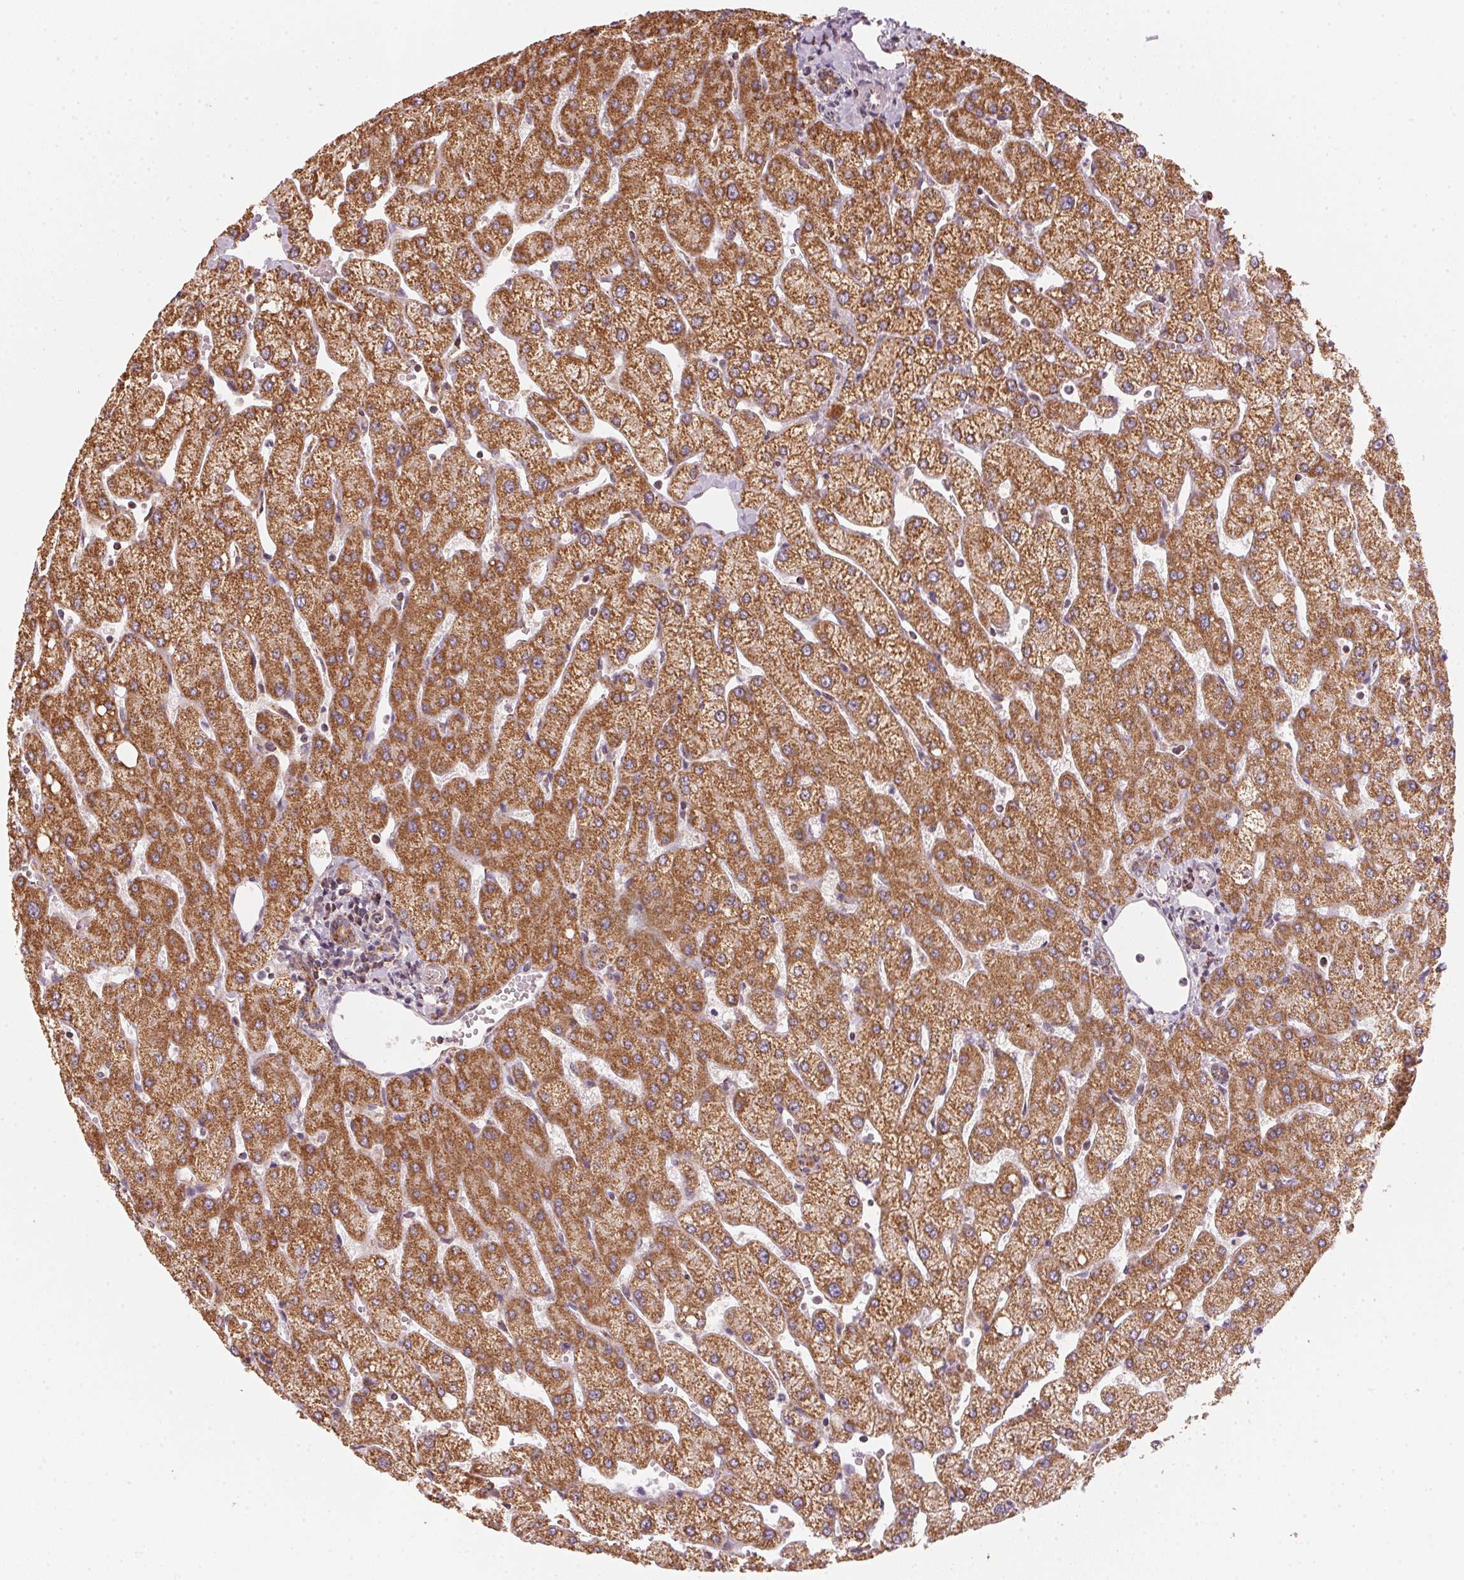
{"staining": {"intensity": "moderate", "quantity": ">75%", "location": "cytoplasmic/membranous"}, "tissue": "liver", "cell_type": "Cholangiocytes", "image_type": "normal", "snomed": [{"axis": "morphology", "description": "Normal tissue, NOS"}, {"axis": "topography", "description": "Liver"}], "caption": "The image exhibits immunohistochemical staining of unremarkable liver. There is moderate cytoplasmic/membranous positivity is seen in about >75% of cholangiocytes. Nuclei are stained in blue.", "gene": "MATCAP1", "patient": {"sex": "female", "age": 54}}